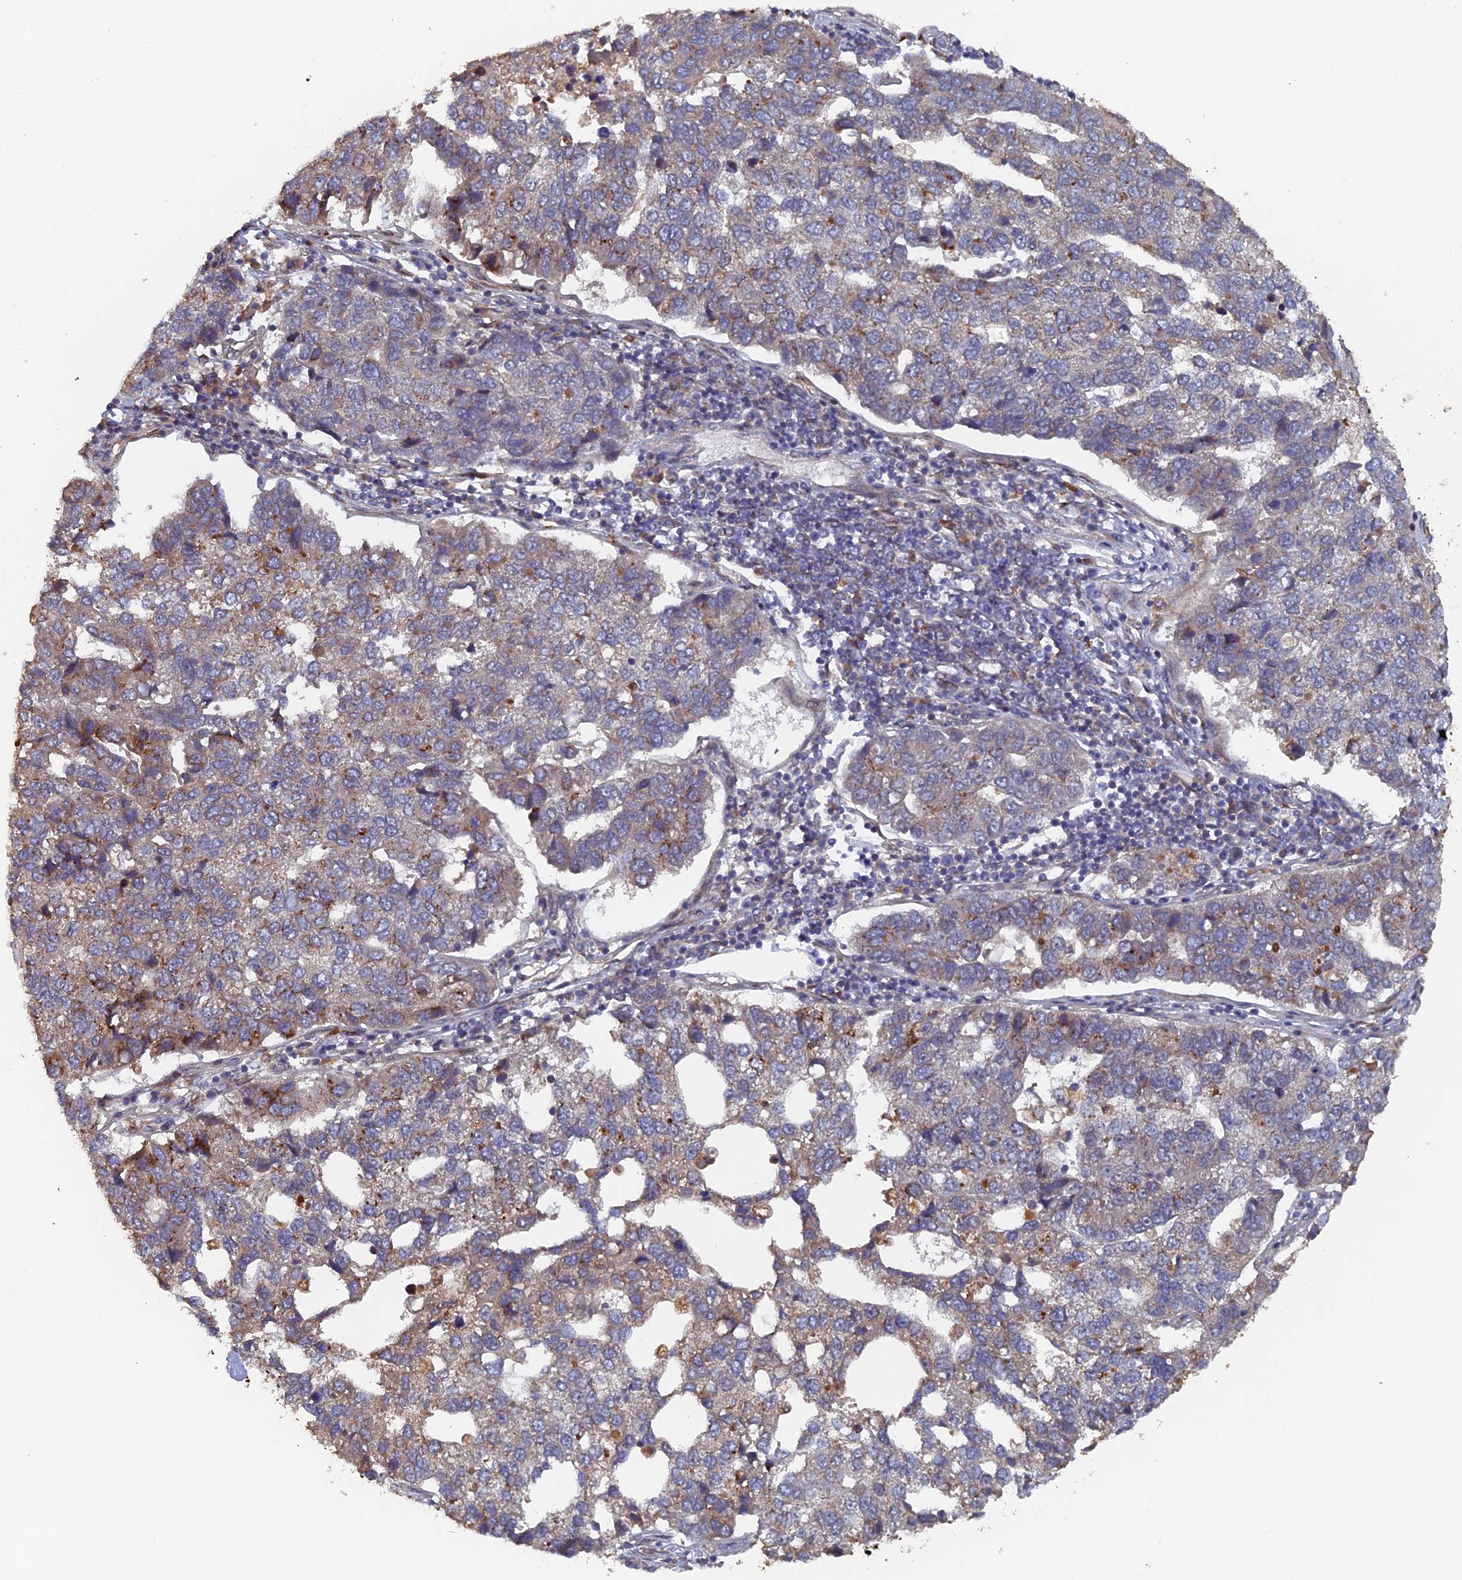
{"staining": {"intensity": "moderate", "quantity": "<25%", "location": "cytoplasmic/membranous"}, "tissue": "pancreatic cancer", "cell_type": "Tumor cells", "image_type": "cancer", "snomed": [{"axis": "morphology", "description": "Adenocarcinoma, NOS"}, {"axis": "topography", "description": "Pancreas"}], "caption": "Pancreatic adenocarcinoma tissue demonstrates moderate cytoplasmic/membranous positivity in approximately <25% of tumor cells, visualized by immunohistochemistry.", "gene": "VPS37C", "patient": {"sex": "female", "age": 61}}